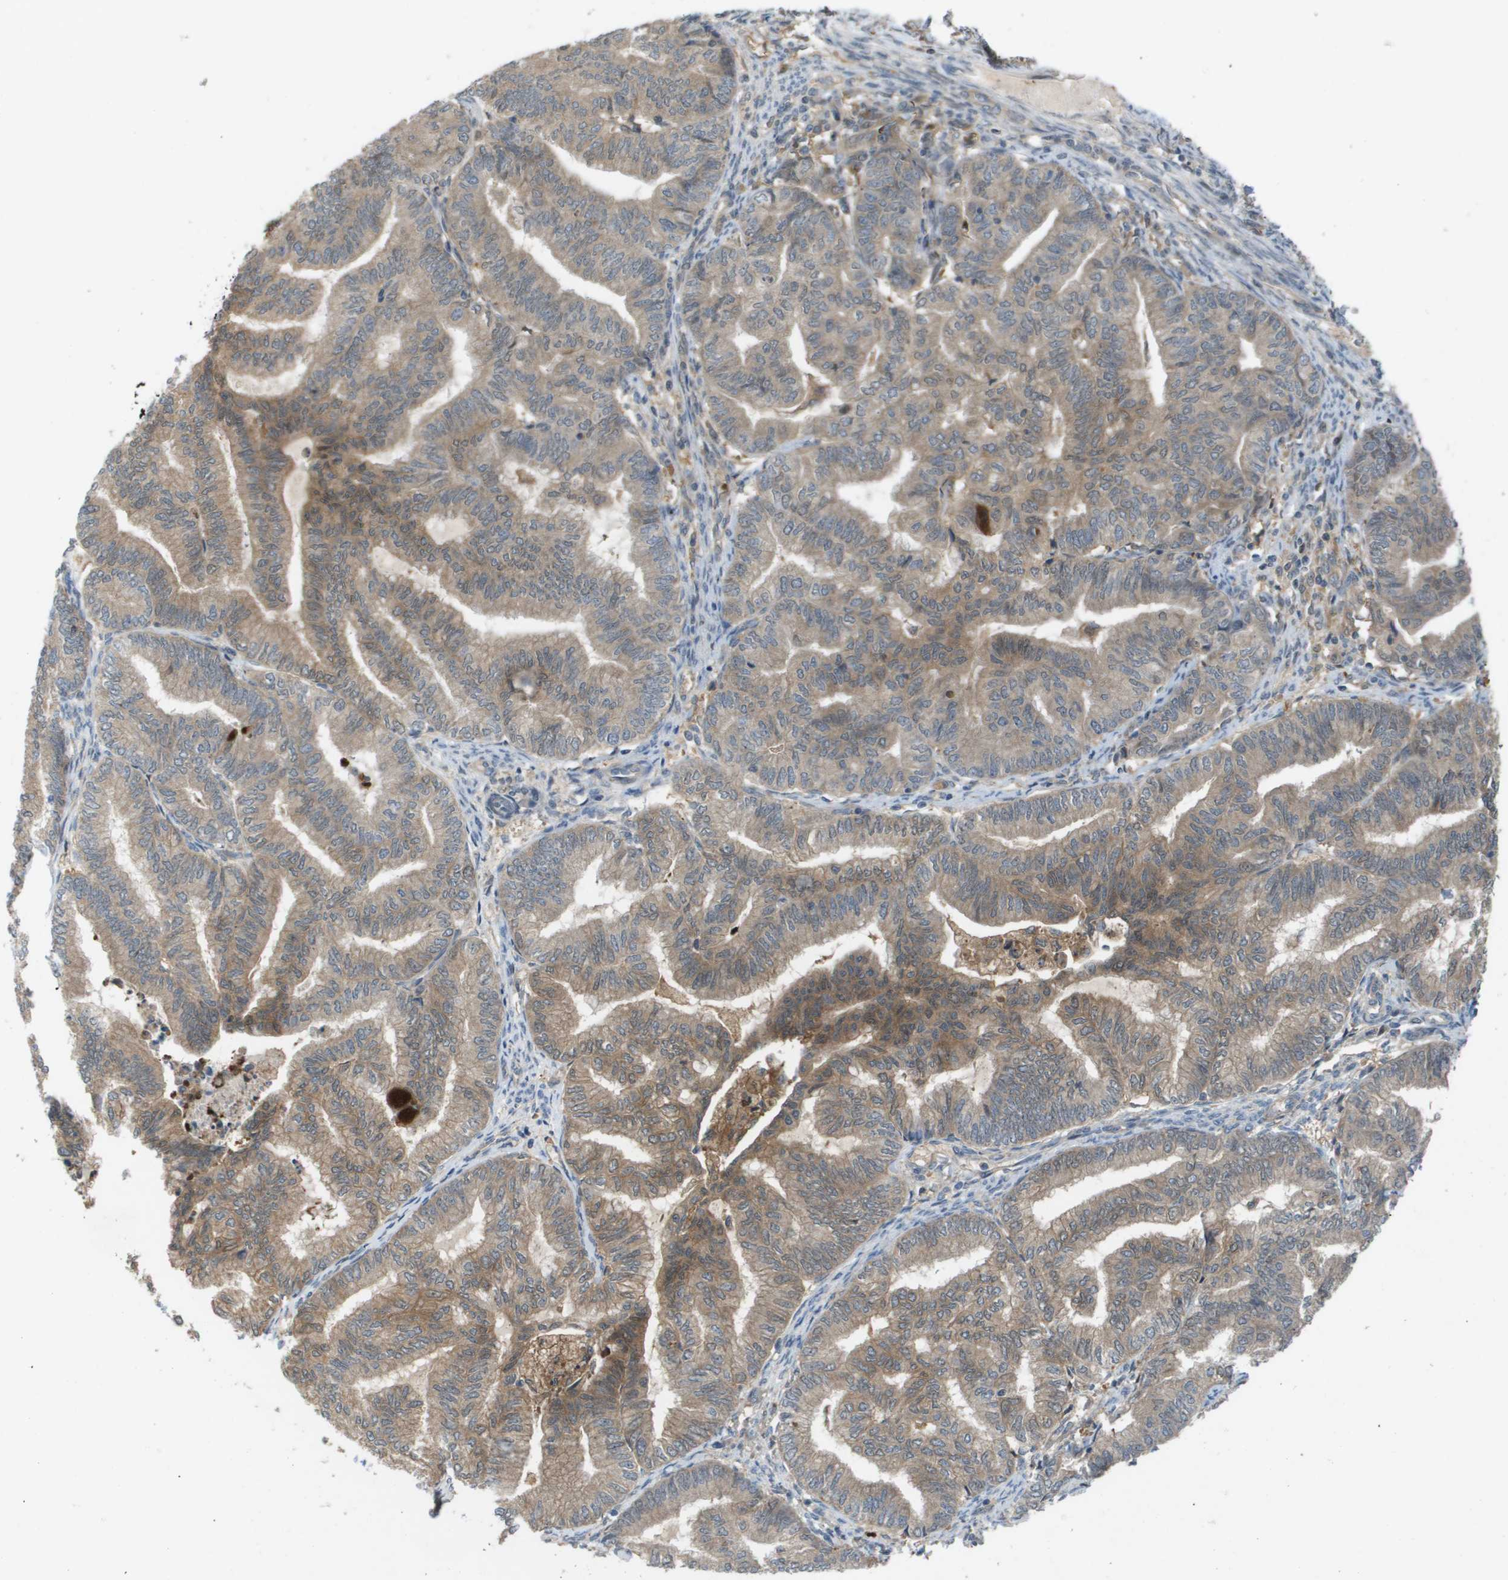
{"staining": {"intensity": "moderate", "quantity": ">75%", "location": "cytoplasmic/membranous"}, "tissue": "endometrial cancer", "cell_type": "Tumor cells", "image_type": "cancer", "snomed": [{"axis": "morphology", "description": "Adenocarcinoma, NOS"}, {"axis": "topography", "description": "Endometrium"}], "caption": "Human endometrial adenocarcinoma stained for a protein (brown) exhibits moderate cytoplasmic/membranous positive expression in approximately >75% of tumor cells.", "gene": "PALD1", "patient": {"sex": "female", "age": 79}}